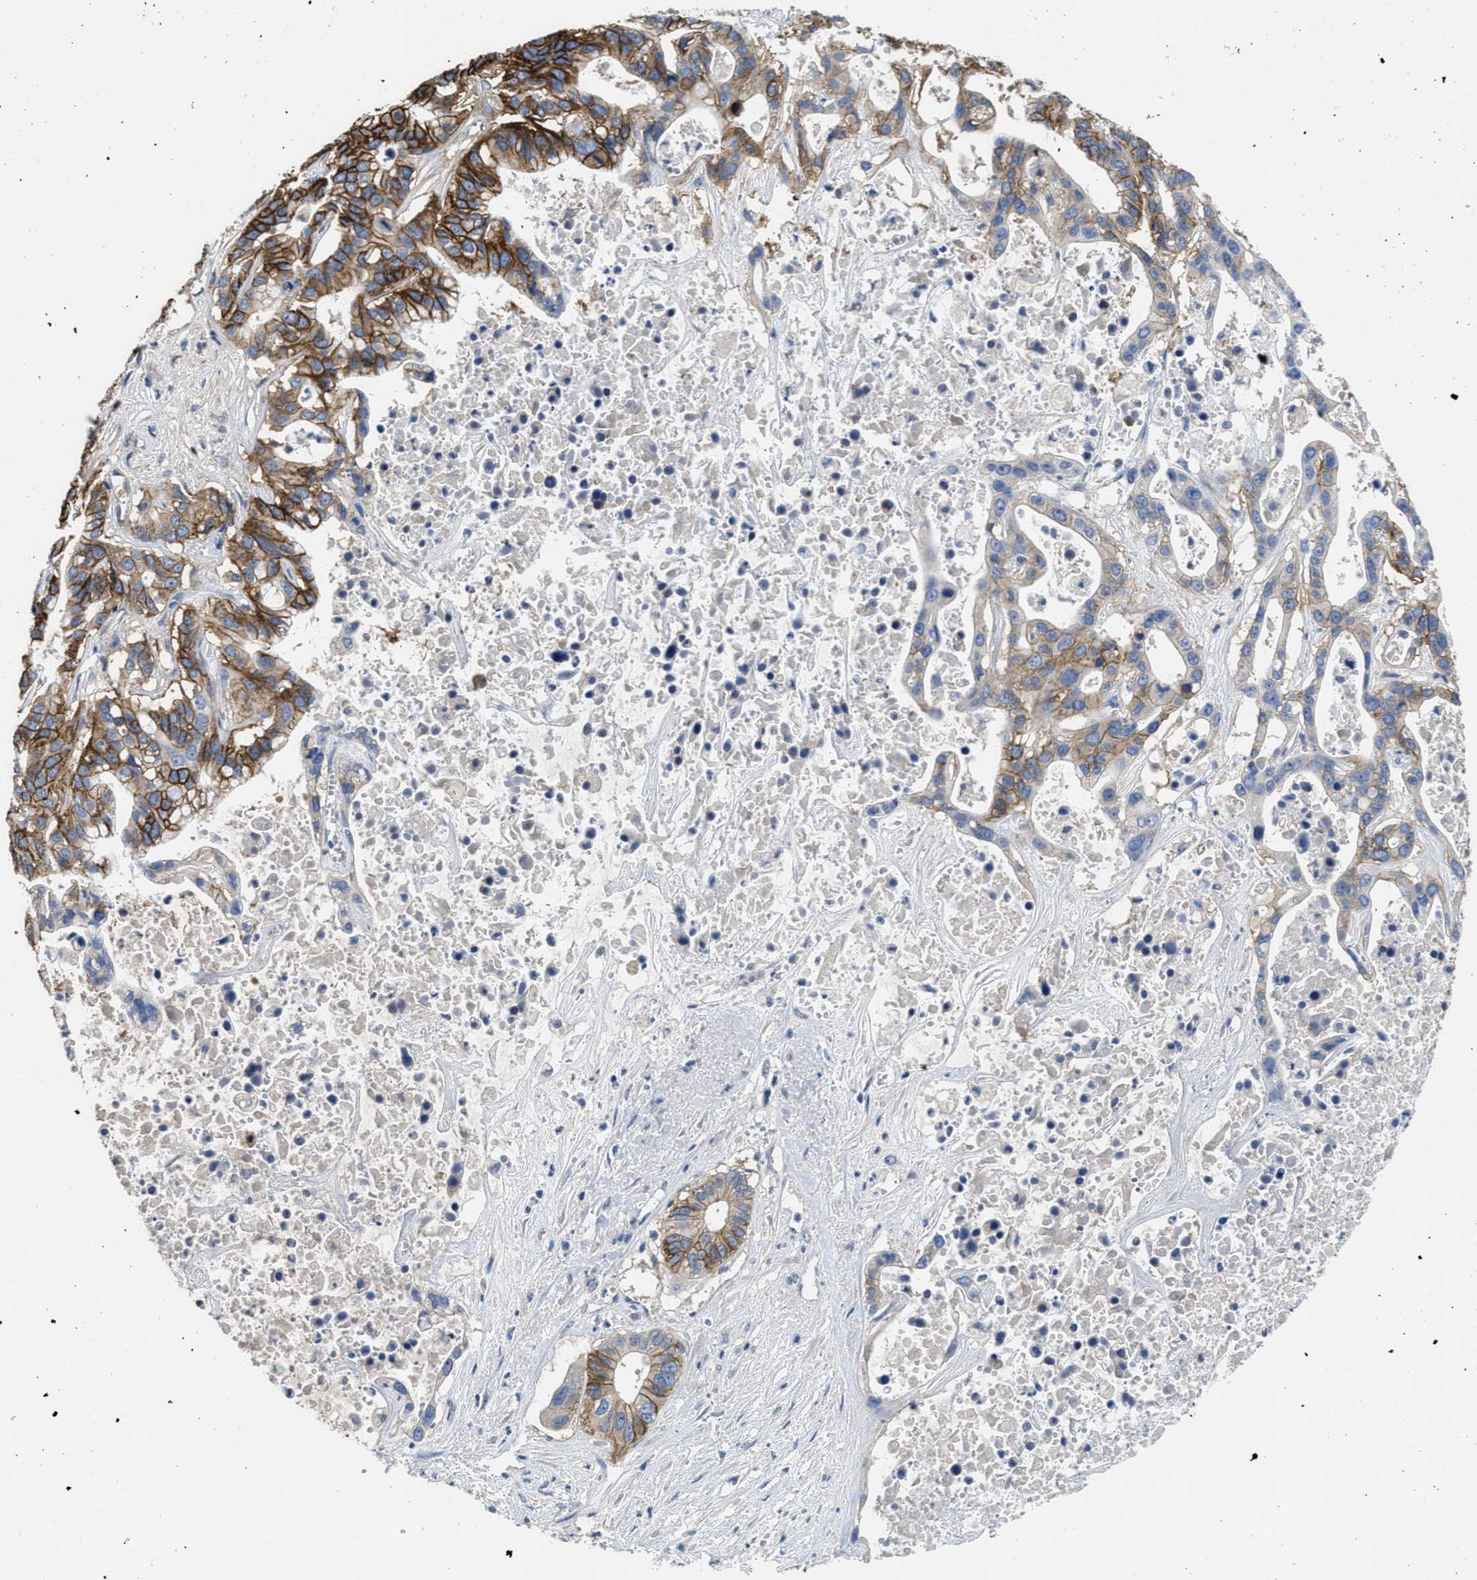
{"staining": {"intensity": "strong", "quantity": ">75%", "location": "cytoplasmic/membranous"}, "tissue": "liver cancer", "cell_type": "Tumor cells", "image_type": "cancer", "snomed": [{"axis": "morphology", "description": "Cholangiocarcinoma"}, {"axis": "topography", "description": "Liver"}], "caption": "Protein staining reveals strong cytoplasmic/membranous expression in about >75% of tumor cells in liver cancer (cholangiocarcinoma).", "gene": "CA9", "patient": {"sex": "female", "age": 65}}